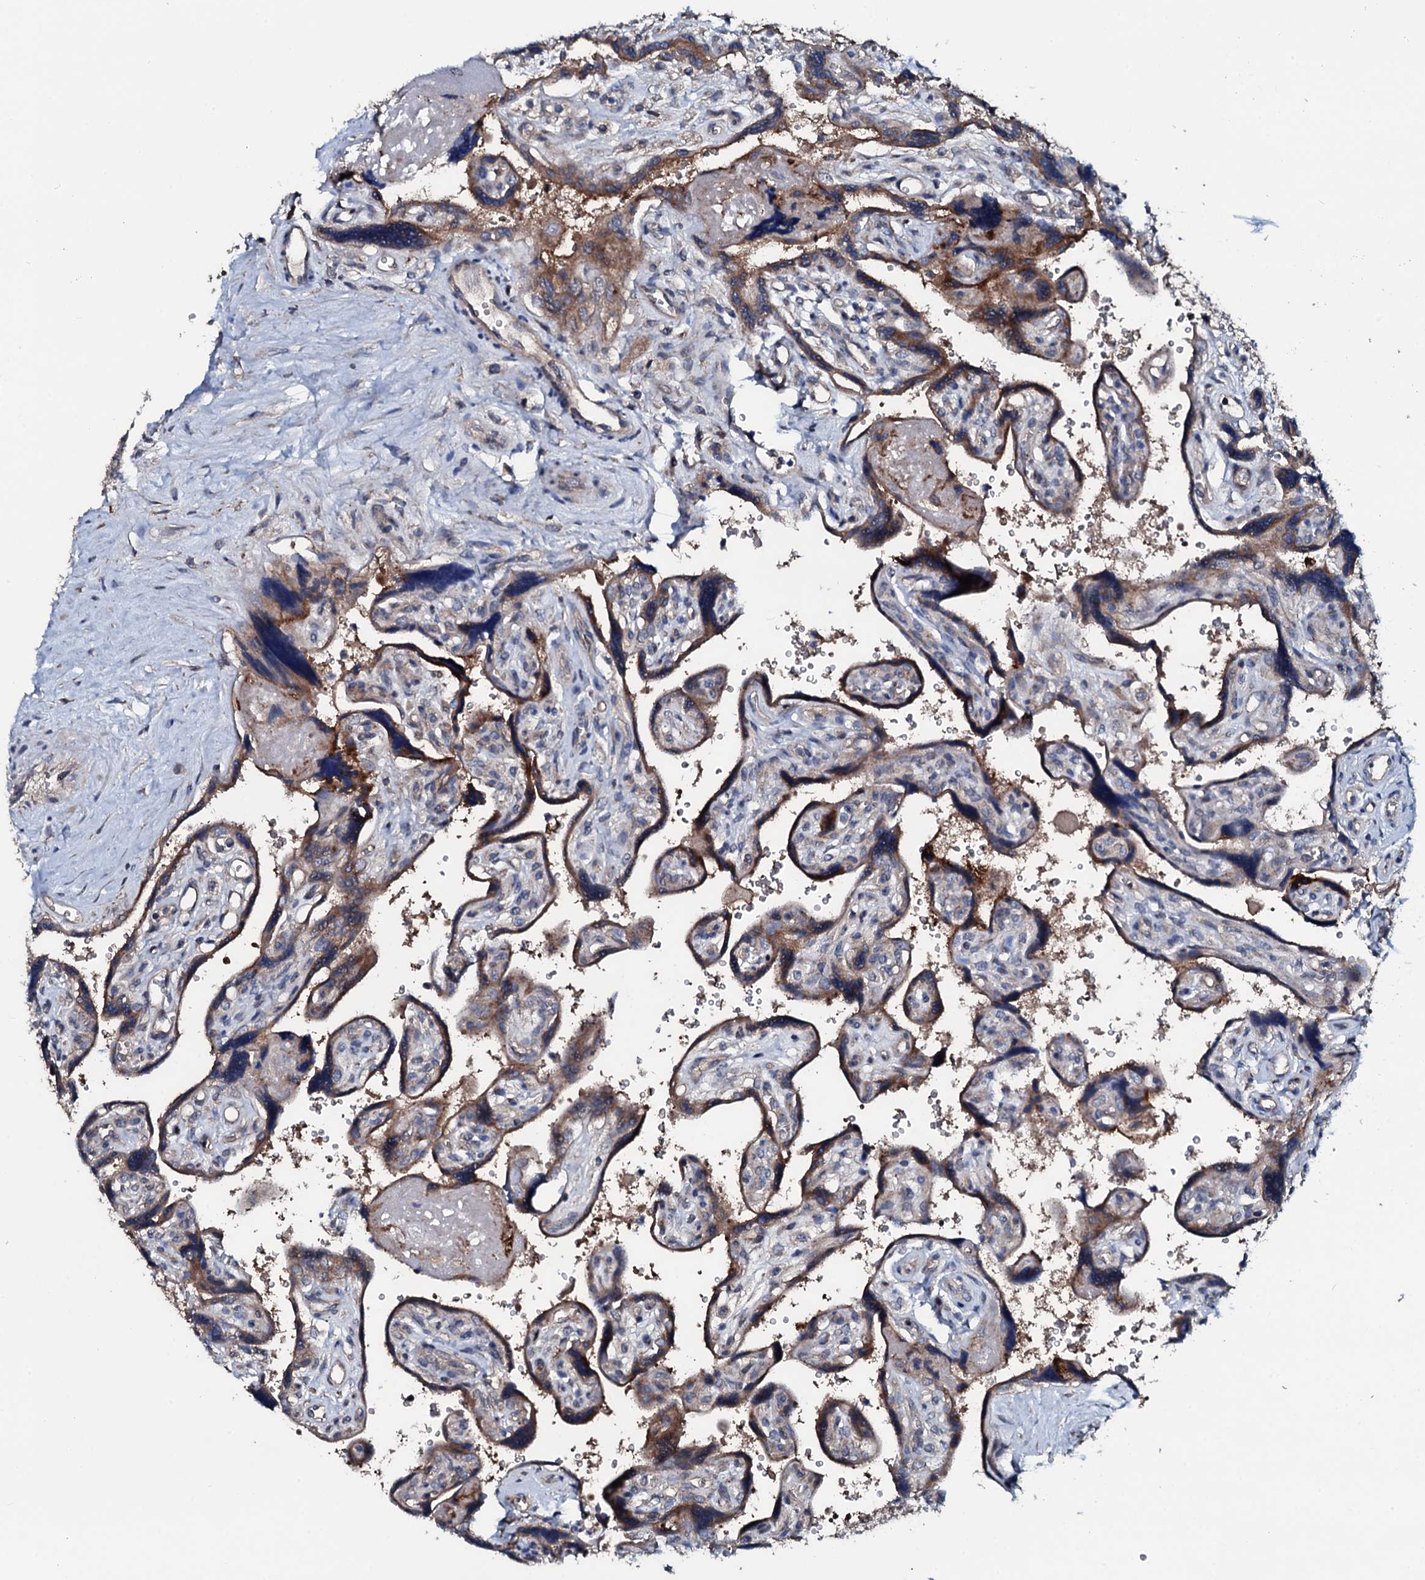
{"staining": {"intensity": "moderate", "quantity": "25%-75%", "location": "cytoplasmic/membranous"}, "tissue": "placenta", "cell_type": "Trophoblastic cells", "image_type": "normal", "snomed": [{"axis": "morphology", "description": "Normal tissue, NOS"}, {"axis": "topography", "description": "Placenta"}], "caption": "Immunohistochemistry (IHC) of benign placenta exhibits medium levels of moderate cytoplasmic/membranous staining in about 25%-75% of trophoblastic cells. The protein is stained brown, and the nuclei are stained in blue (DAB (3,3'-diaminobenzidine) IHC with brightfield microscopy, high magnification).", "gene": "IL12B", "patient": {"sex": "female", "age": 39}}